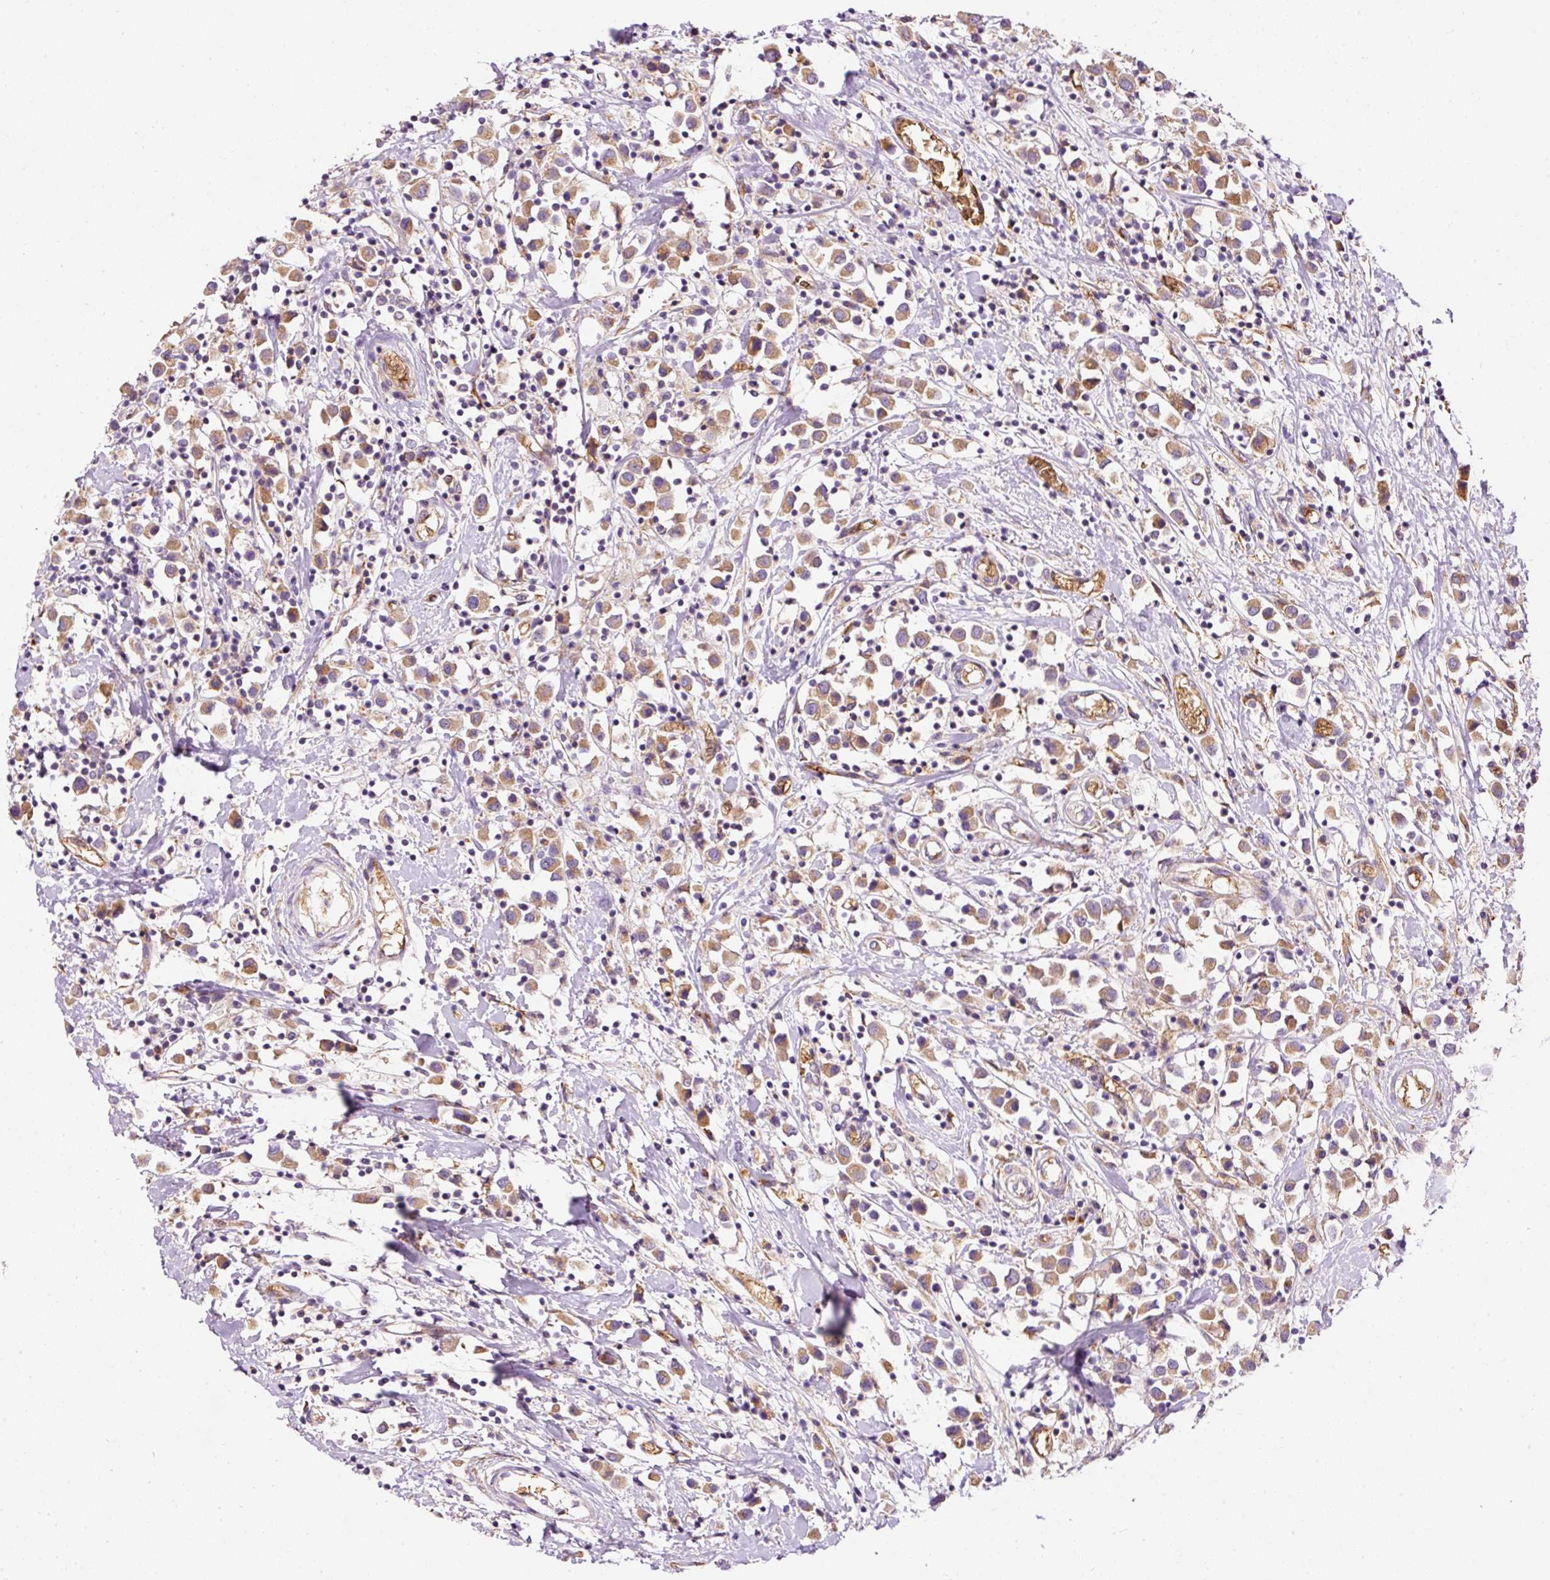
{"staining": {"intensity": "moderate", "quantity": ">75%", "location": "cytoplasmic/membranous"}, "tissue": "breast cancer", "cell_type": "Tumor cells", "image_type": "cancer", "snomed": [{"axis": "morphology", "description": "Duct carcinoma"}, {"axis": "topography", "description": "Breast"}], "caption": "Breast cancer was stained to show a protein in brown. There is medium levels of moderate cytoplasmic/membranous staining in approximately >75% of tumor cells.", "gene": "PRRC2A", "patient": {"sex": "female", "age": 61}}